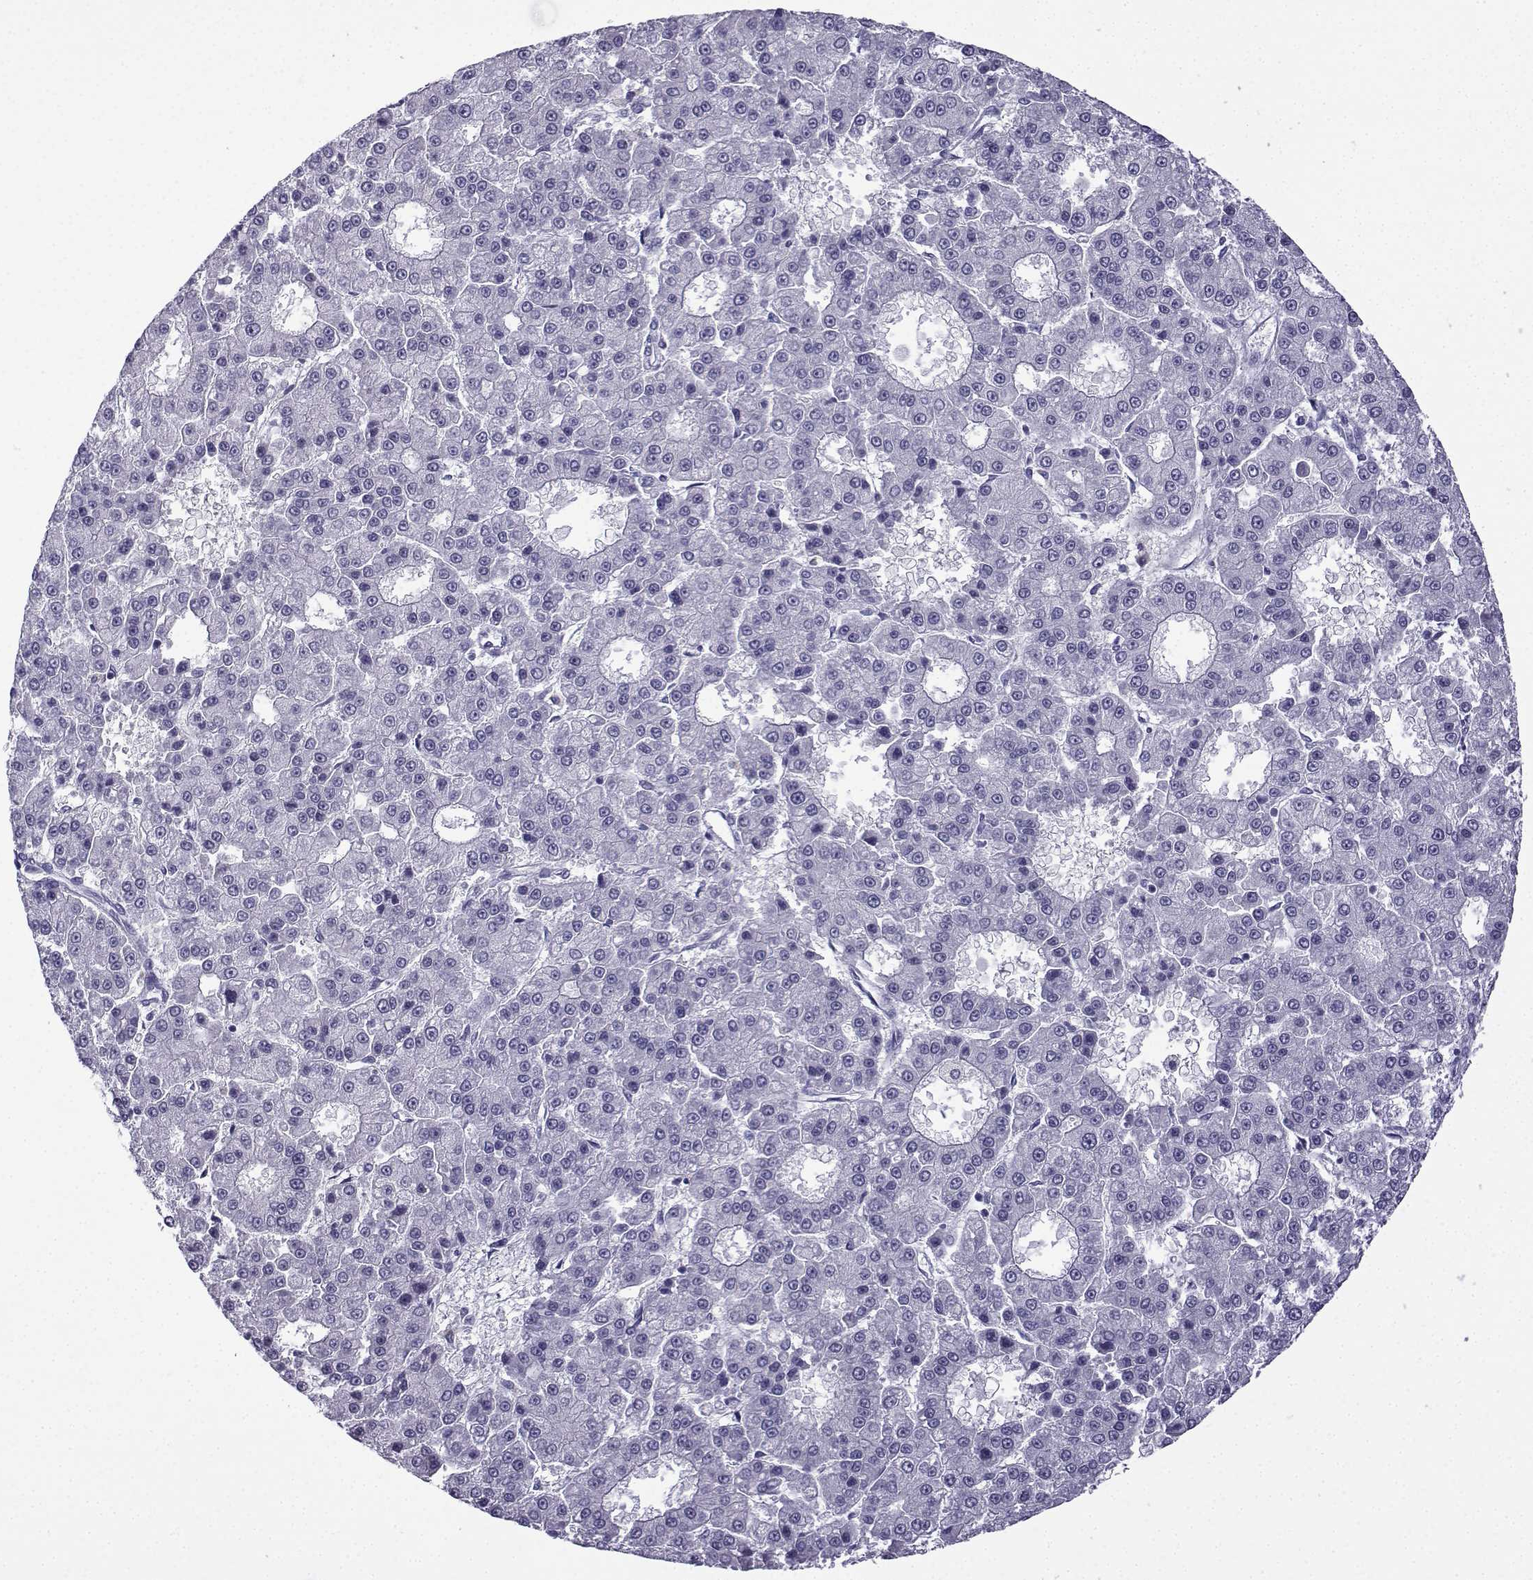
{"staining": {"intensity": "negative", "quantity": "none", "location": "none"}, "tissue": "liver cancer", "cell_type": "Tumor cells", "image_type": "cancer", "snomed": [{"axis": "morphology", "description": "Carcinoma, Hepatocellular, NOS"}, {"axis": "topography", "description": "Liver"}], "caption": "Liver cancer (hepatocellular carcinoma) stained for a protein using IHC demonstrates no staining tumor cells.", "gene": "MRGBP", "patient": {"sex": "male", "age": 70}}